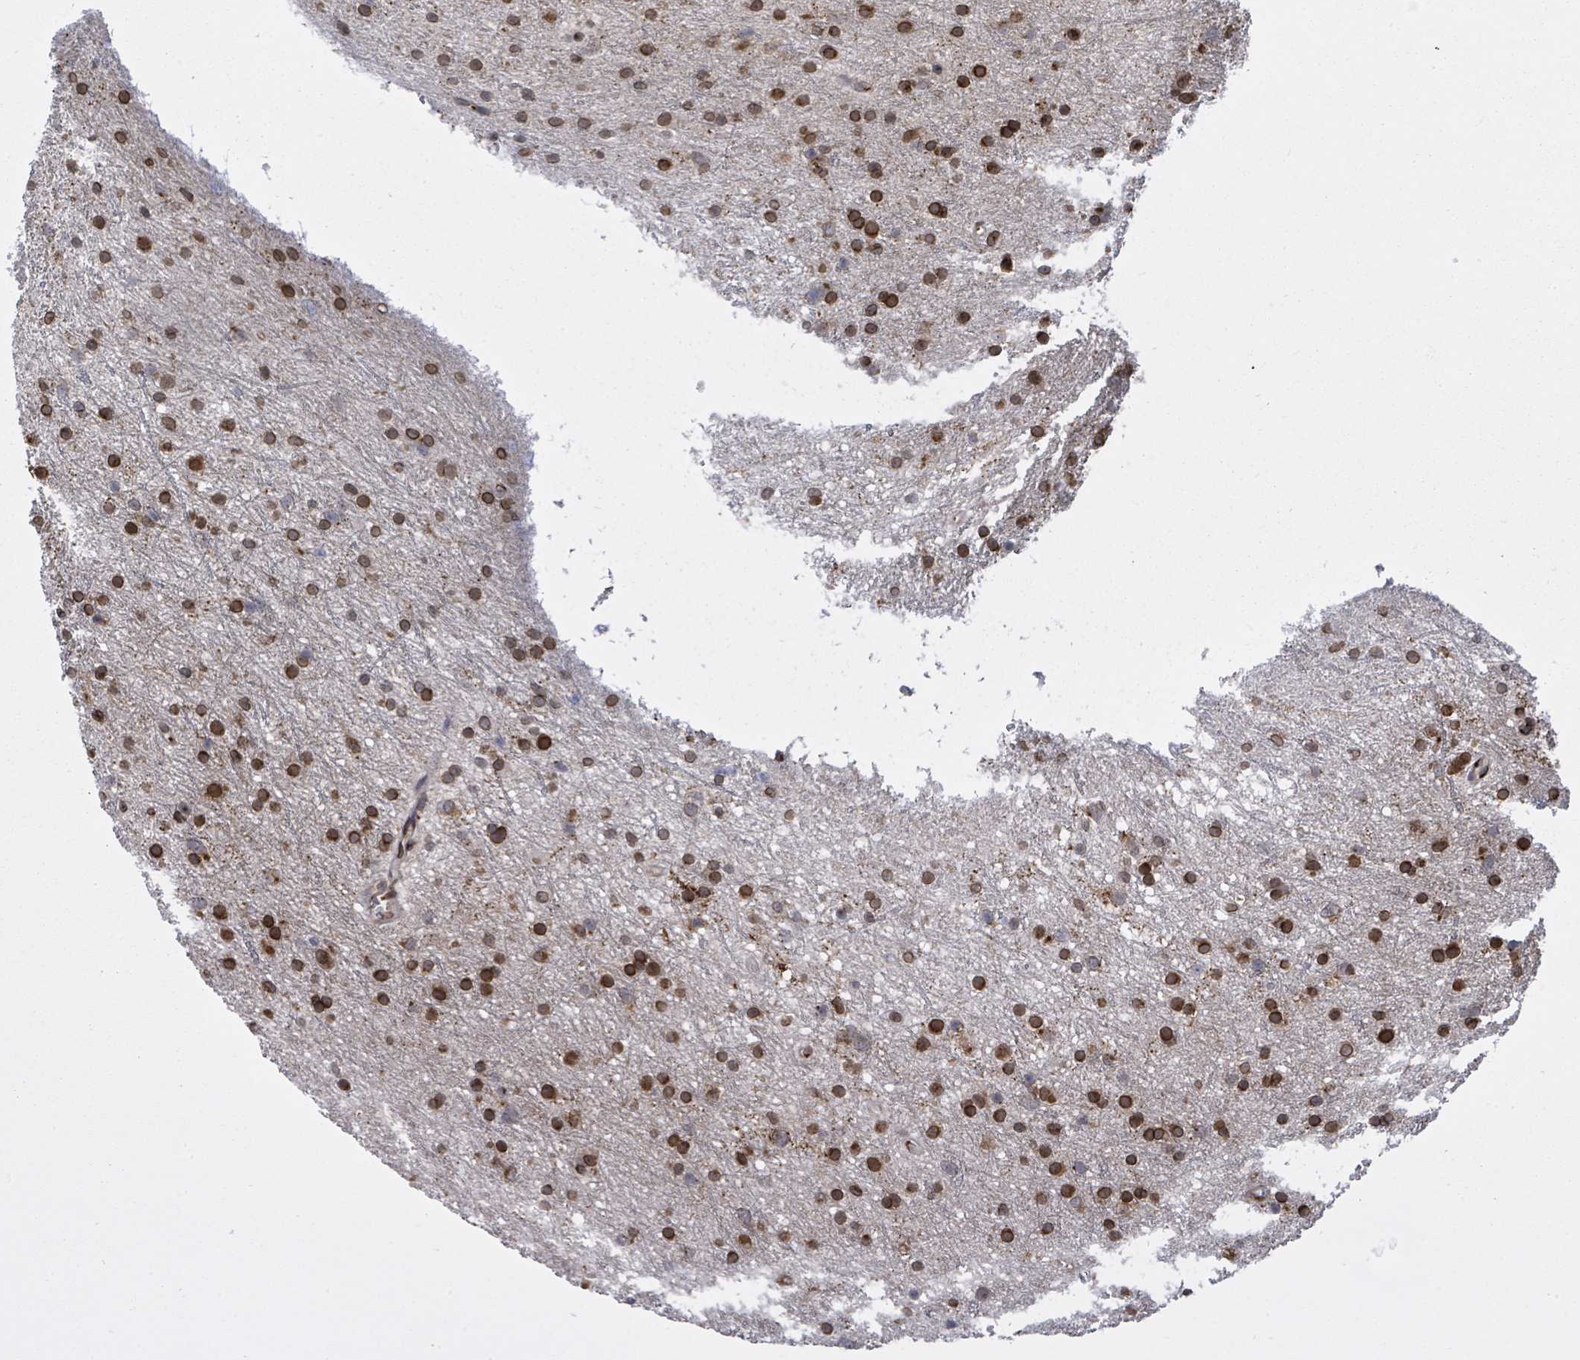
{"staining": {"intensity": "strong", "quantity": ">75%", "location": "cytoplasmic/membranous,nuclear"}, "tissue": "glioma", "cell_type": "Tumor cells", "image_type": "cancer", "snomed": [{"axis": "morphology", "description": "Glioma, malignant, Low grade"}, {"axis": "topography", "description": "Cerebral cortex"}], "caption": "High-magnification brightfield microscopy of low-grade glioma (malignant) stained with DAB (brown) and counterstained with hematoxylin (blue). tumor cells exhibit strong cytoplasmic/membranous and nuclear expression is seen in approximately>75% of cells.", "gene": "ARFGAP1", "patient": {"sex": "female", "age": 39}}